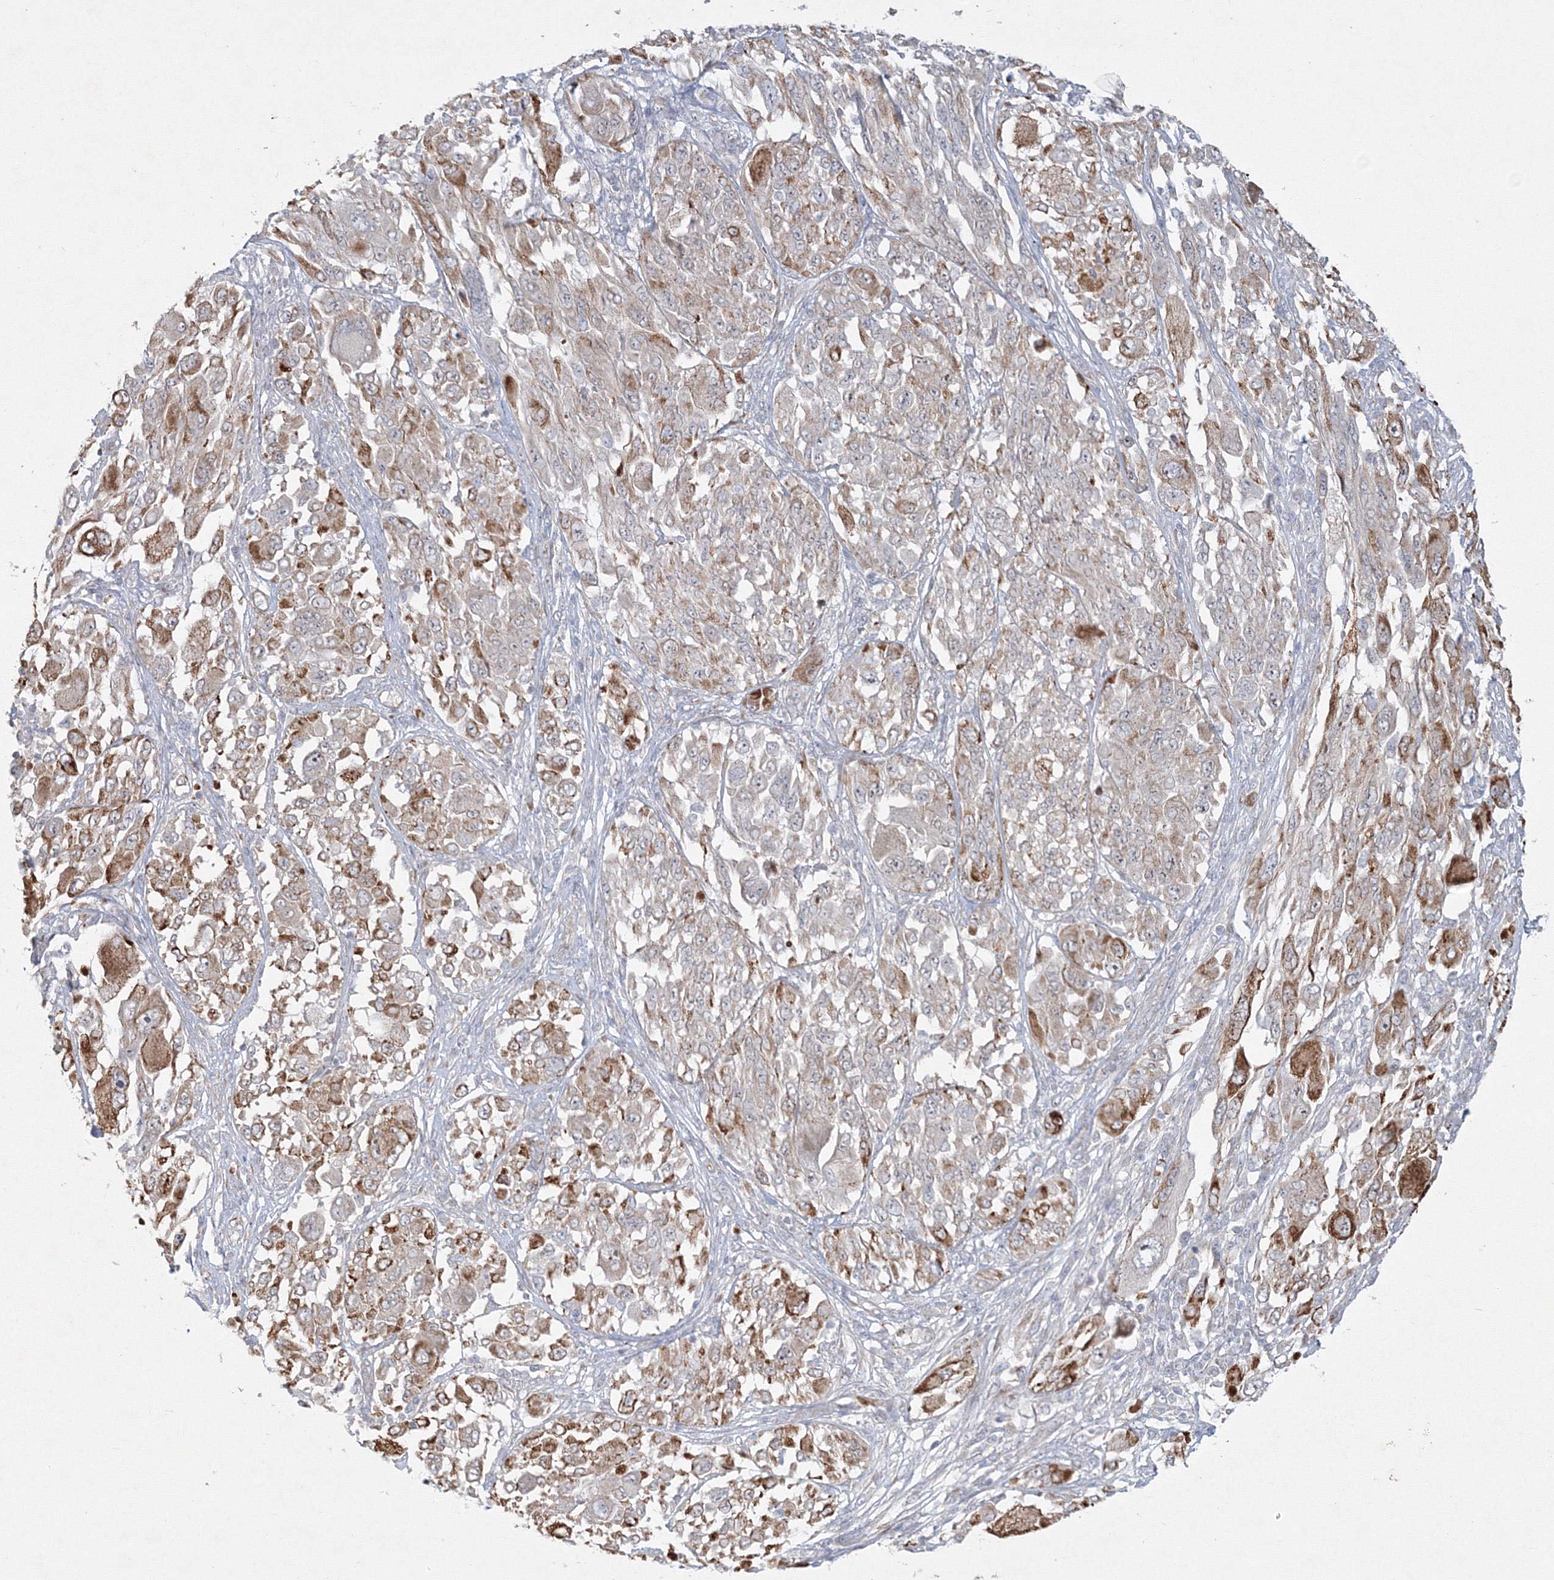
{"staining": {"intensity": "moderate", "quantity": "25%-75%", "location": "cytoplasmic/membranous"}, "tissue": "melanoma", "cell_type": "Tumor cells", "image_type": "cancer", "snomed": [{"axis": "morphology", "description": "Malignant melanoma, NOS"}, {"axis": "topography", "description": "Skin"}], "caption": "IHC photomicrograph of neoplastic tissue: melanoma stained using immunohistochemistry (IHC) reveals medium levels of moderate protein expression localized specifically in the cytoplasmic/membranous of tumor cells, appearing as a cytoplasmic/membranous brown color.", "gene": "WDR49", "patient": {"sex": "female", "age": 91}}